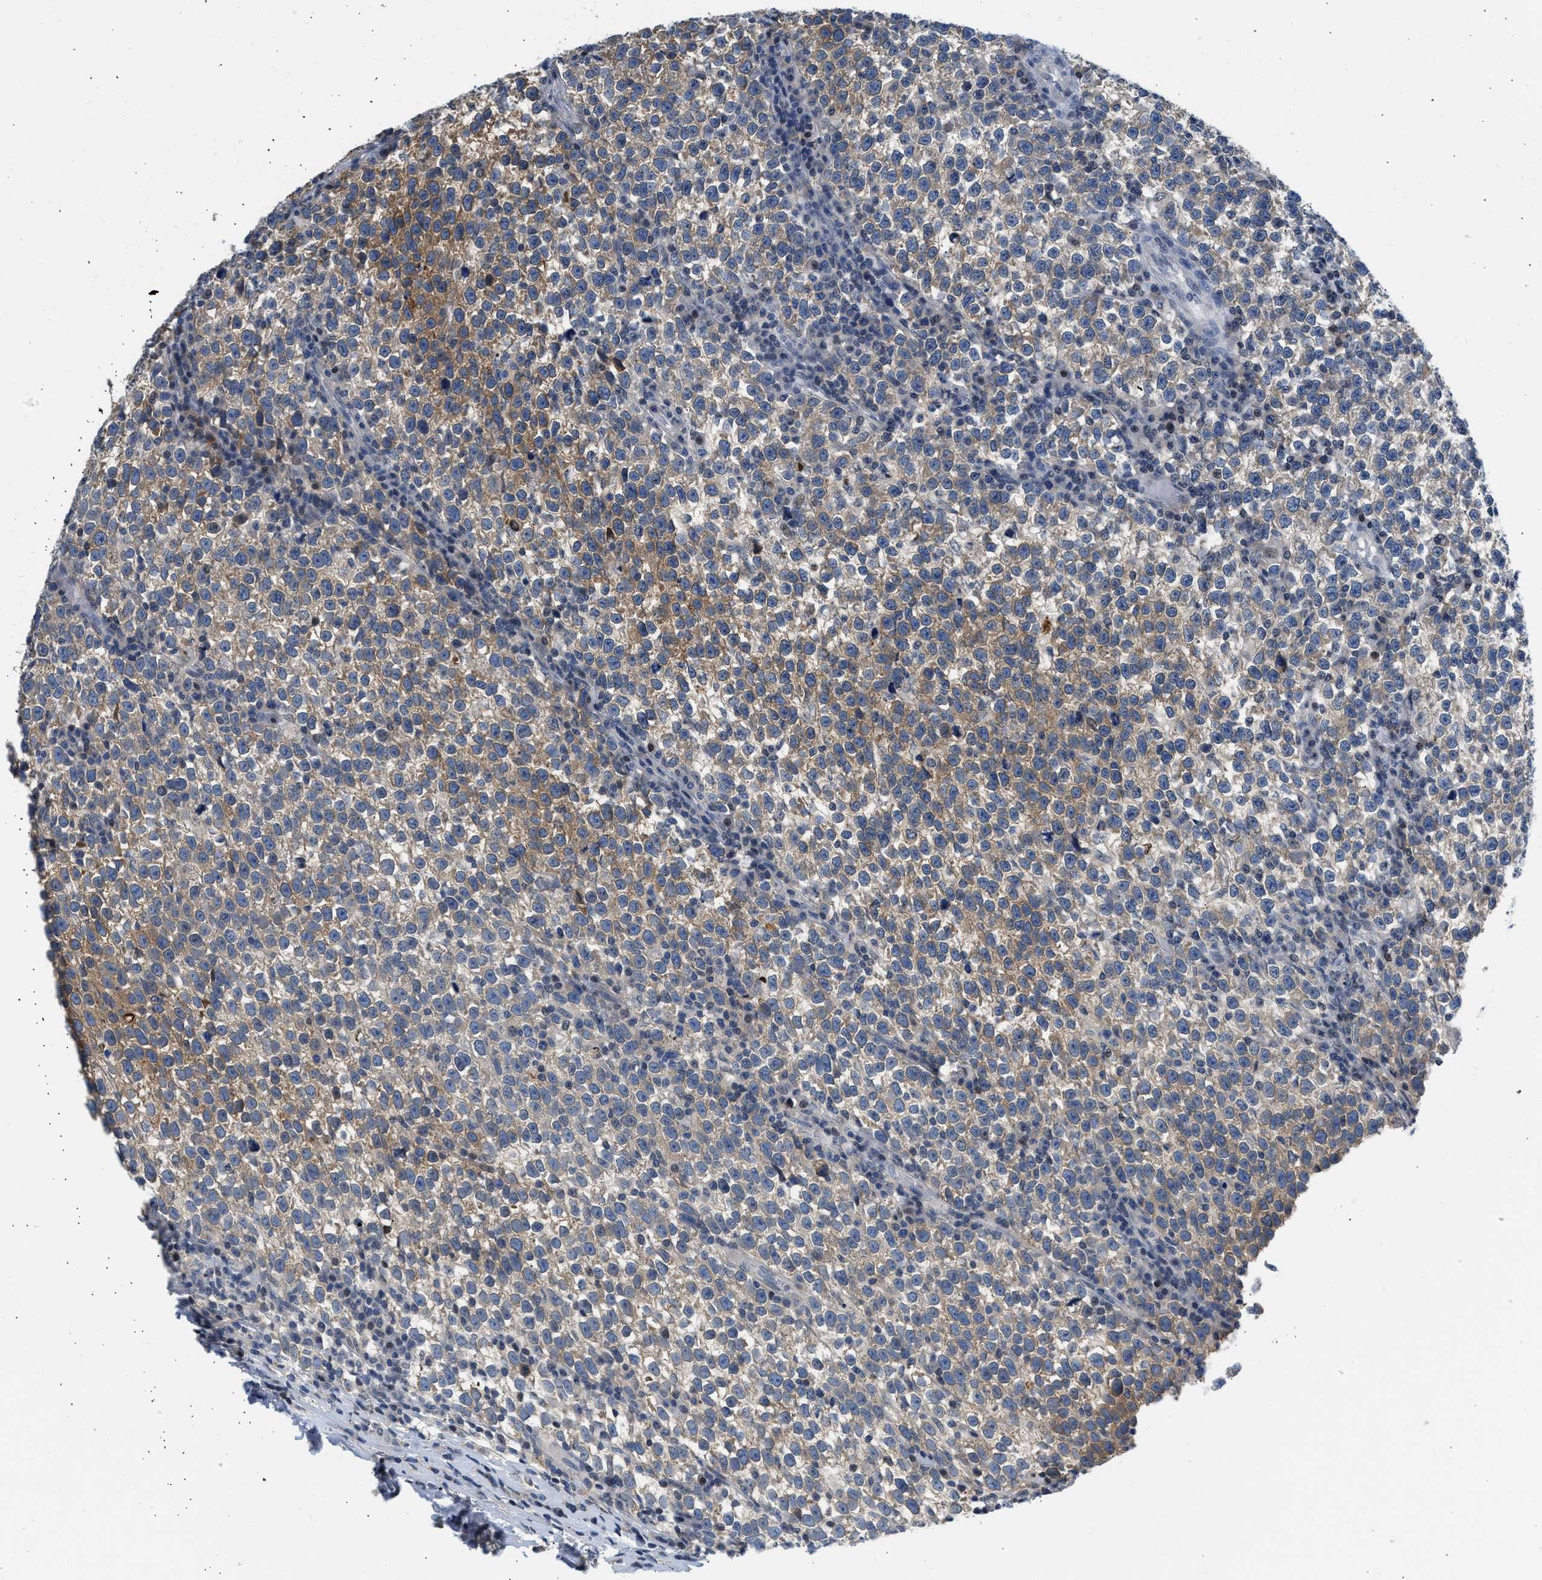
{"staining": {"intensity": "moderate", "quantity": "25%-75%", "location": "cytoplasmic/membranous"}, "tissue": "testis cancer", "cell_type": "Tumor cells", "image_type": "cancer", "snomed": [{"axis": "morphology", "description": "Normal tissue, NOS"}, {"axis": "morphology", "description": "Seminoma, NOS"}, {"axis": "topography", "description": "Testis"}], "caption": "IHC image of neoplastic tissue: seminoma (testis) stained using immunohistochemistry exhibits medium levels of moderate protein expression localized specifically in the cytoplasmic/membranous of tumor cells, appearing as a cytoplasmic/membranous brown color.", "gene": "OLIG3", "patient": {"sex": "male", "age": 43}}